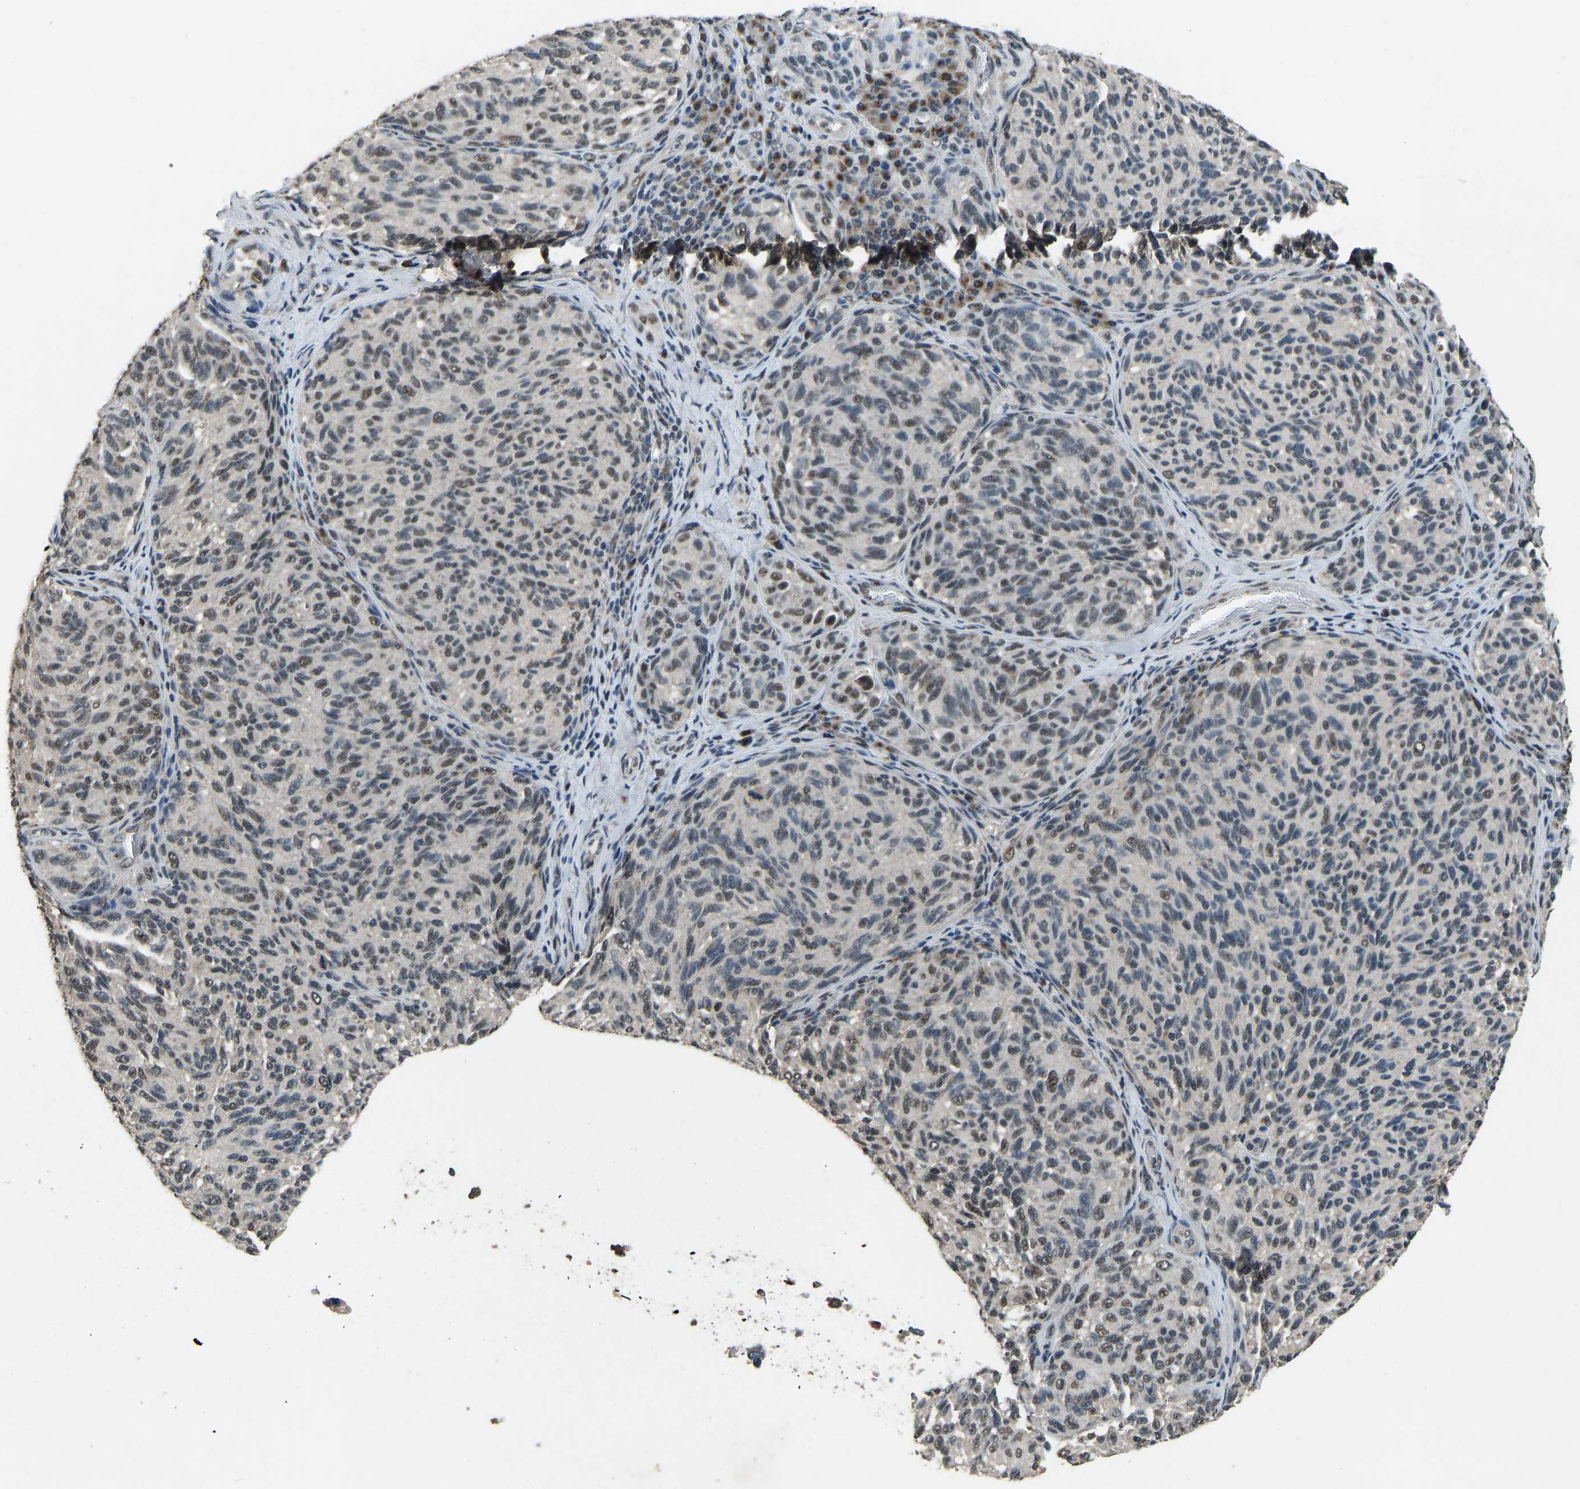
{"staining": {"intensity": "moderate", "quantity": "25%-75%", "location": "cytoplasmic/membranous,nuclear"}, "tissue": "melanoma", "cell_type": "Tumor cells", "image_type": "cancer", "snomed": [{"axis": "morphology", "description": "Malignant melanoma, NOS"}, {"axis": "topography", "description": "Skin"}], "caption": "Immunohistochemistry histopathology image of human melanoma stained for a protein (brown), which exhibits medium levels of moderate cytoplasmic/membranous and nuclear expression in approximately 25%-75% of tumor cells.", "gene": "TOX4", "patient": {"sex": "female", "age": 73}}